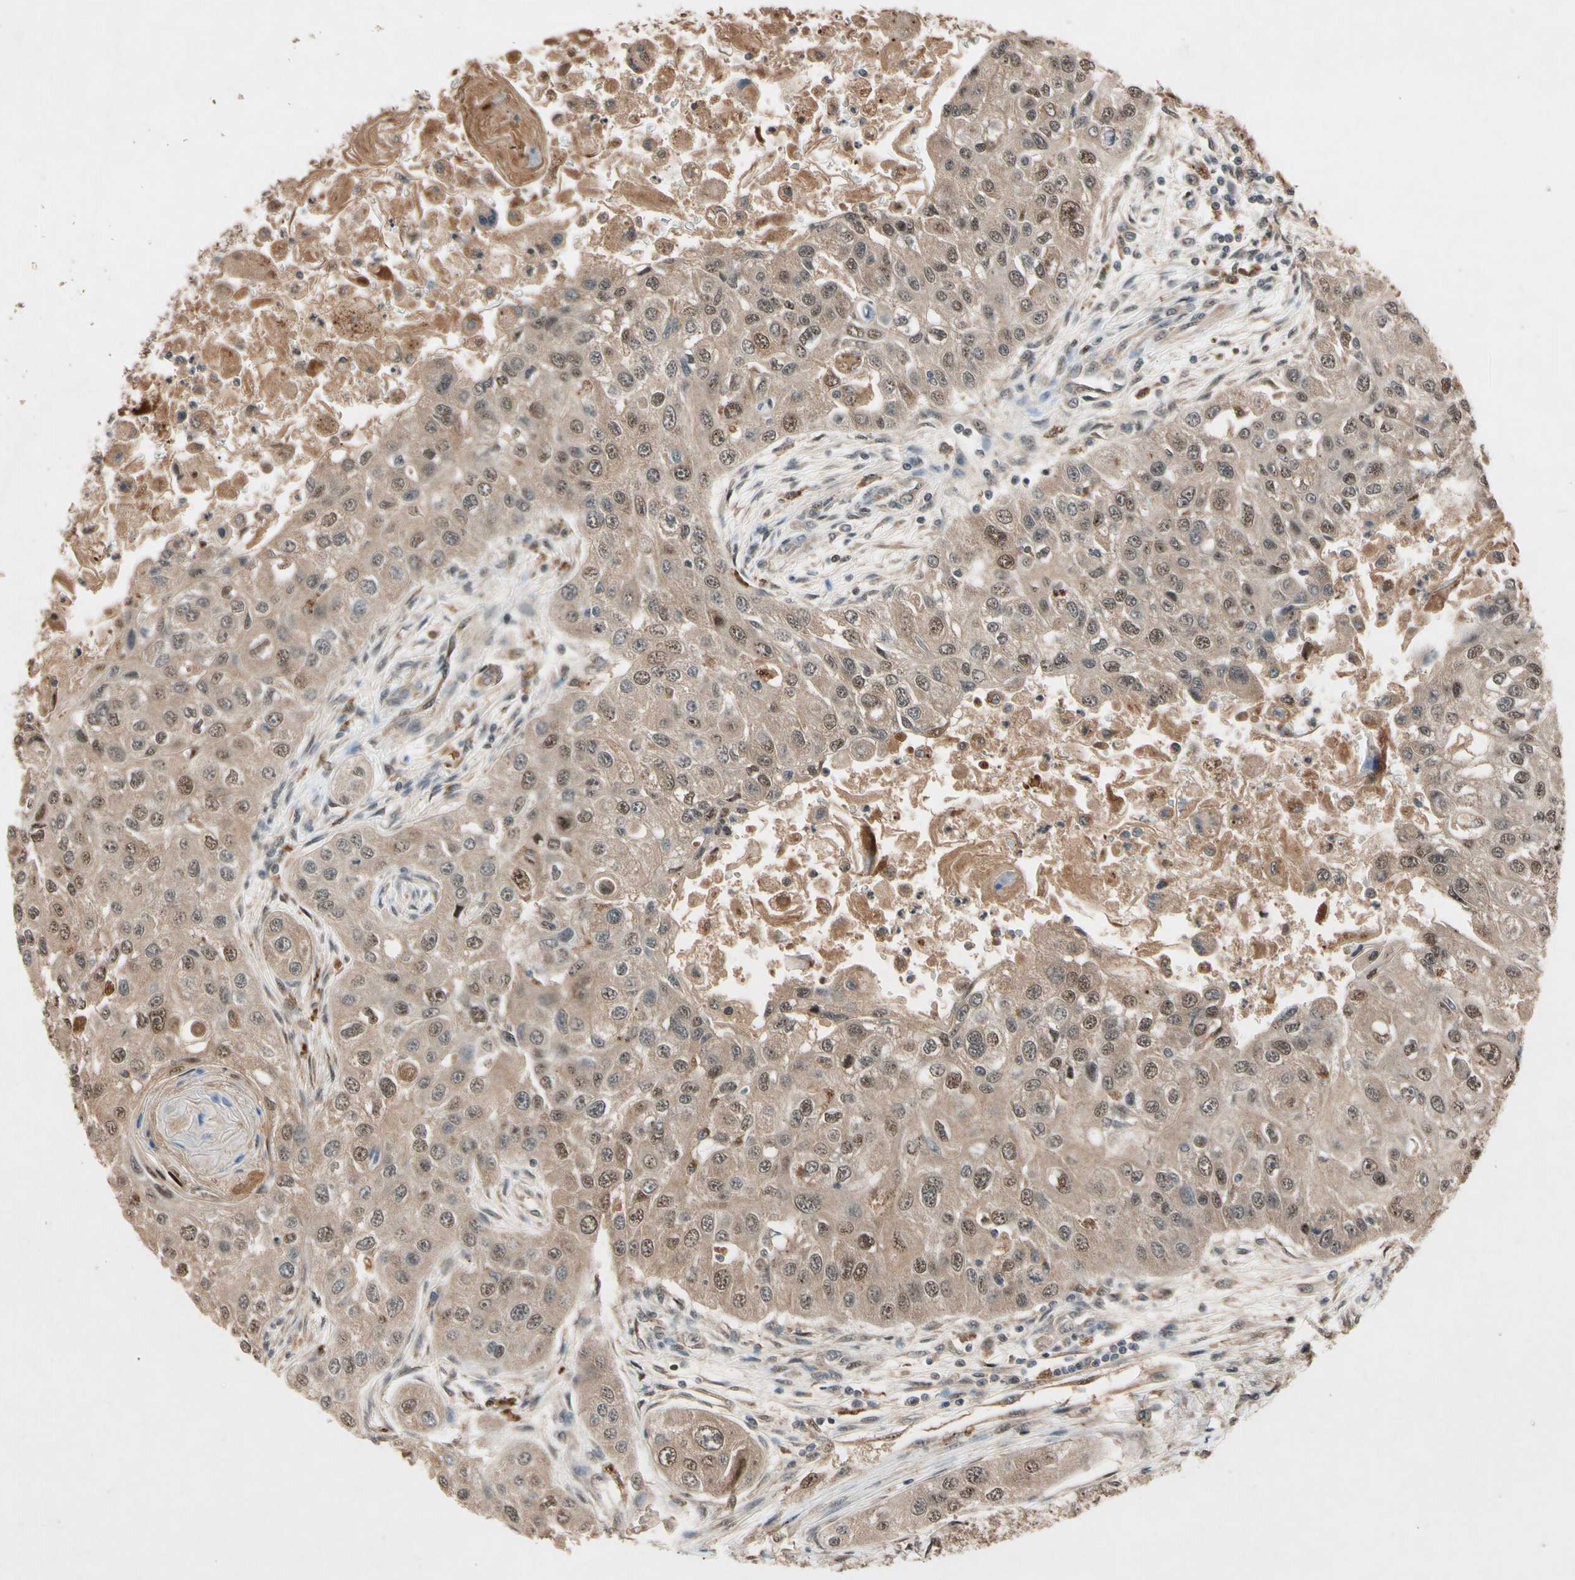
{"staining": {"intensity": "weak", "quantity": ">75%", "location": "cytoplasmic/membranous,nuclear"}, "tissue": "head and neck cancer", "cell_type": "Tumor cells", "image_type": "cancer", "snomed": [{"axis": "morphology", "description": "Normal tissue, NOS"}, {"axis": "morphology", "description": "Squamous cell carcinoma, NOS"}, {"axis": "topography", "description": "Skeletal muscle"}, {"axis": "topography", "description": "Head-Neck"}], "caption": "This histopathology image shows head and neck cancer (squamous cell carcinoma) stained with IHC to label a protein in brown. The cytoplasmic/membranous and nuclear of tumor cells show weak positivity for the protein. Nuclei are counter-stained blue.", "gene": "PML", "patient": {"sex": "male", "age": 51}}